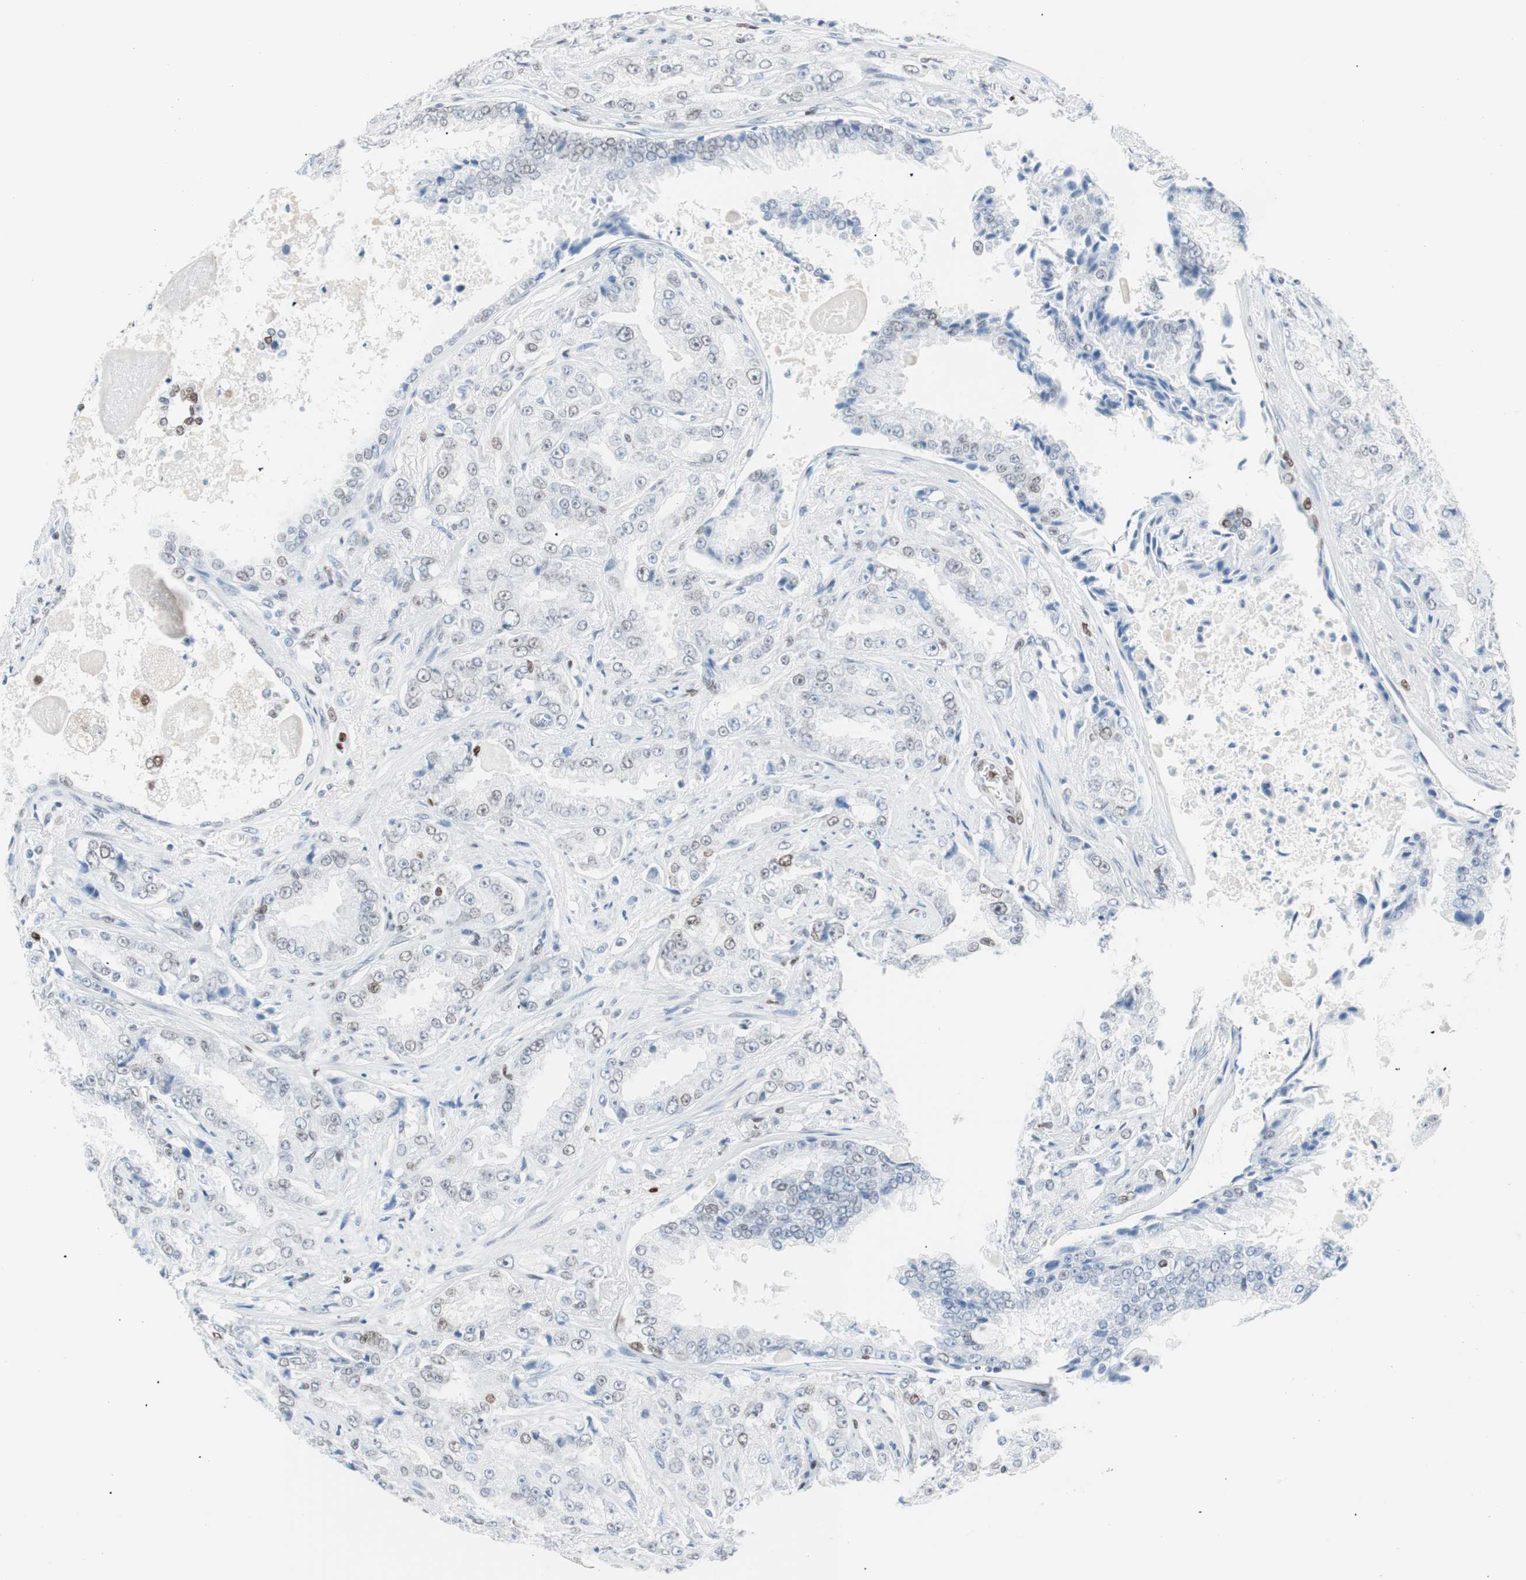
{"staining": {"intensity": "weak", "quantity": "<25%", "location": "nuclear"}, "tissue": "prostate cancer", "cell_type": "Tumor cells", "image_type": "cancer", "snomed": [{"axis": "morphology", "description": "Adenocarcinoma, High grade"}, {"axis": "topography", "description": "Prostate"}], "caption": "Immunohistochemical staining of human prostate cancer (adenocarcinoma (high-grade)) demonstrates no significant staining in tumor cells.", "gene": "CEBPB", "patient": {"sex": "male", "age": 73}}